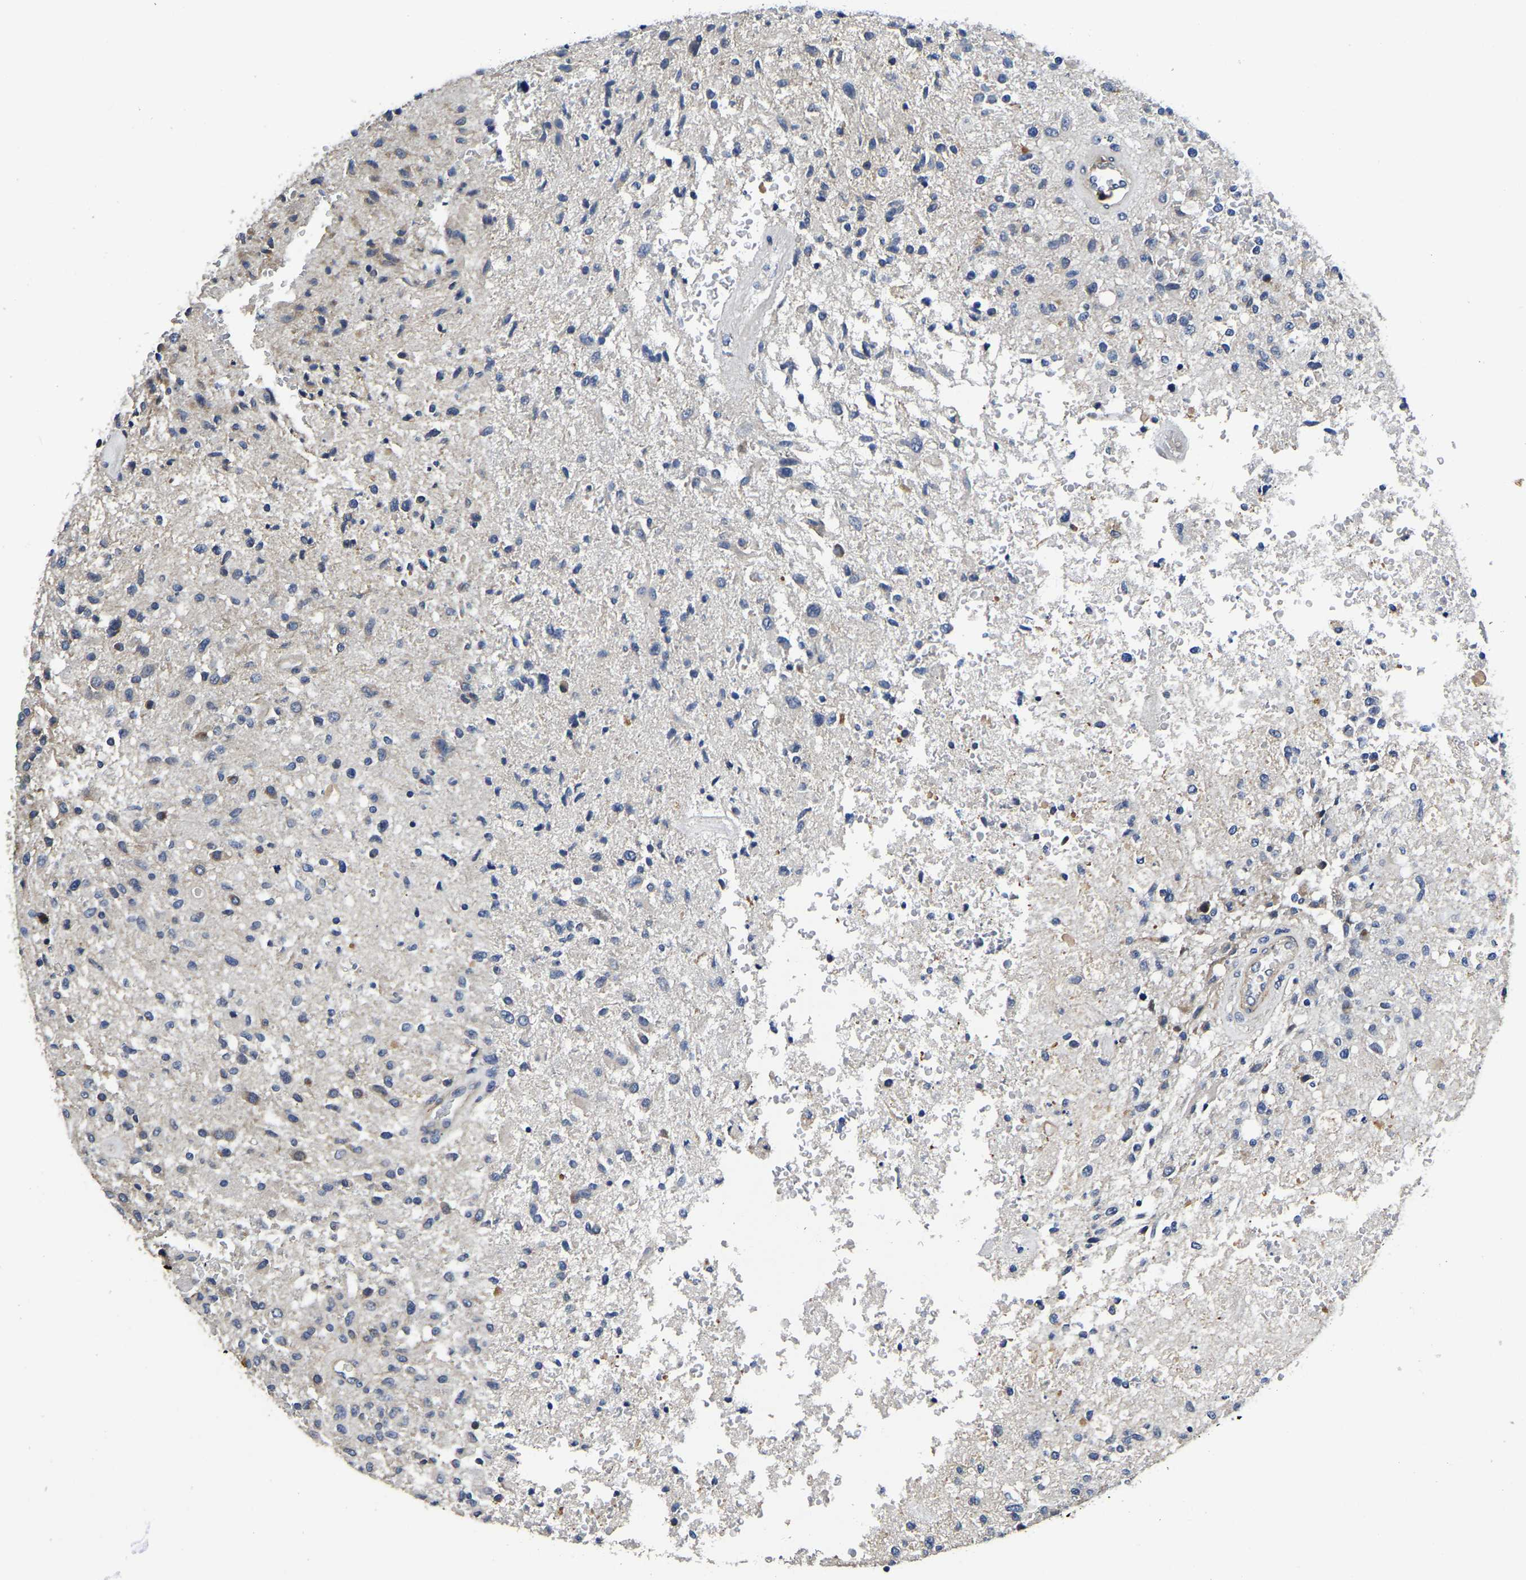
{"staining": {"intensity": "negative", "quantity": "none", "location": "none"}, "tissue": "glioma", "cell_type": "Tumor cells", "image_type": "cancer", "snomed": [{"axis": "morphology", "description": "Normal tissue, NOS"}, {"axis": "morphology", "description": "Glioma, malignant, High grade"}, {"axis": "topography", "description": "Cerebral cortex"}], "caption": "Immunohistochemical staining of human malignant glioma (high-grade) shows no significant positivity in tumor cells.", "gene": "KCTD17", "patient": {"sex": "male", "age": 77}}